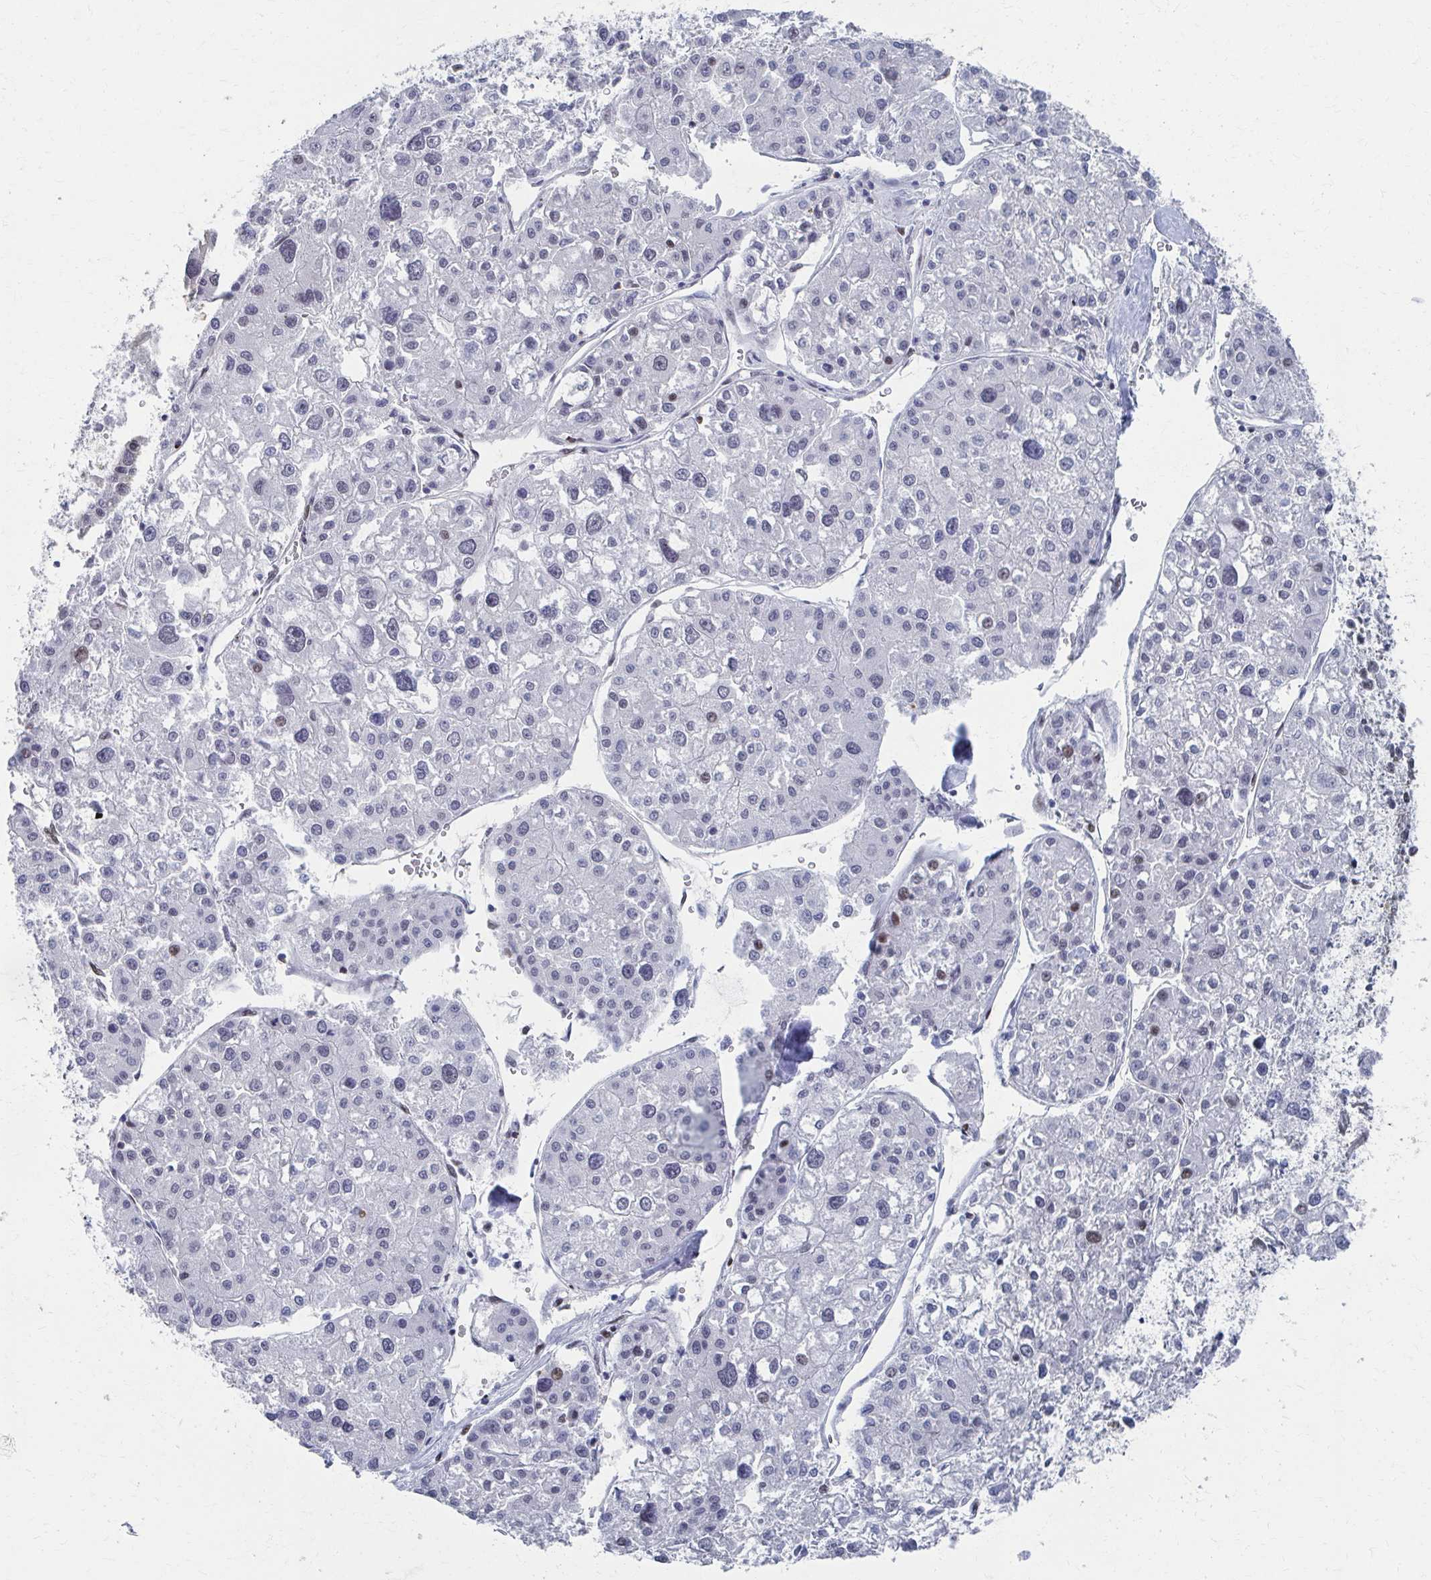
{"staining": {"intensity": "negative", "quantity": "none", "location": "none"}, "tissue": "liver cancer", "cell_type": "Tumor cells", "image_type": "cancer", "snomed": [{"axis": "morphology", "description": "Carcinoma, Hepatocellular, NOS"}, {"axis": "topography", "description": "Liver"}], "caption": "Tumor cells show no significant protein expression in hepatocellular carcinoma (liver).", "gene": "CDIN1", "patient": {"sex": "male", "age": 73}}